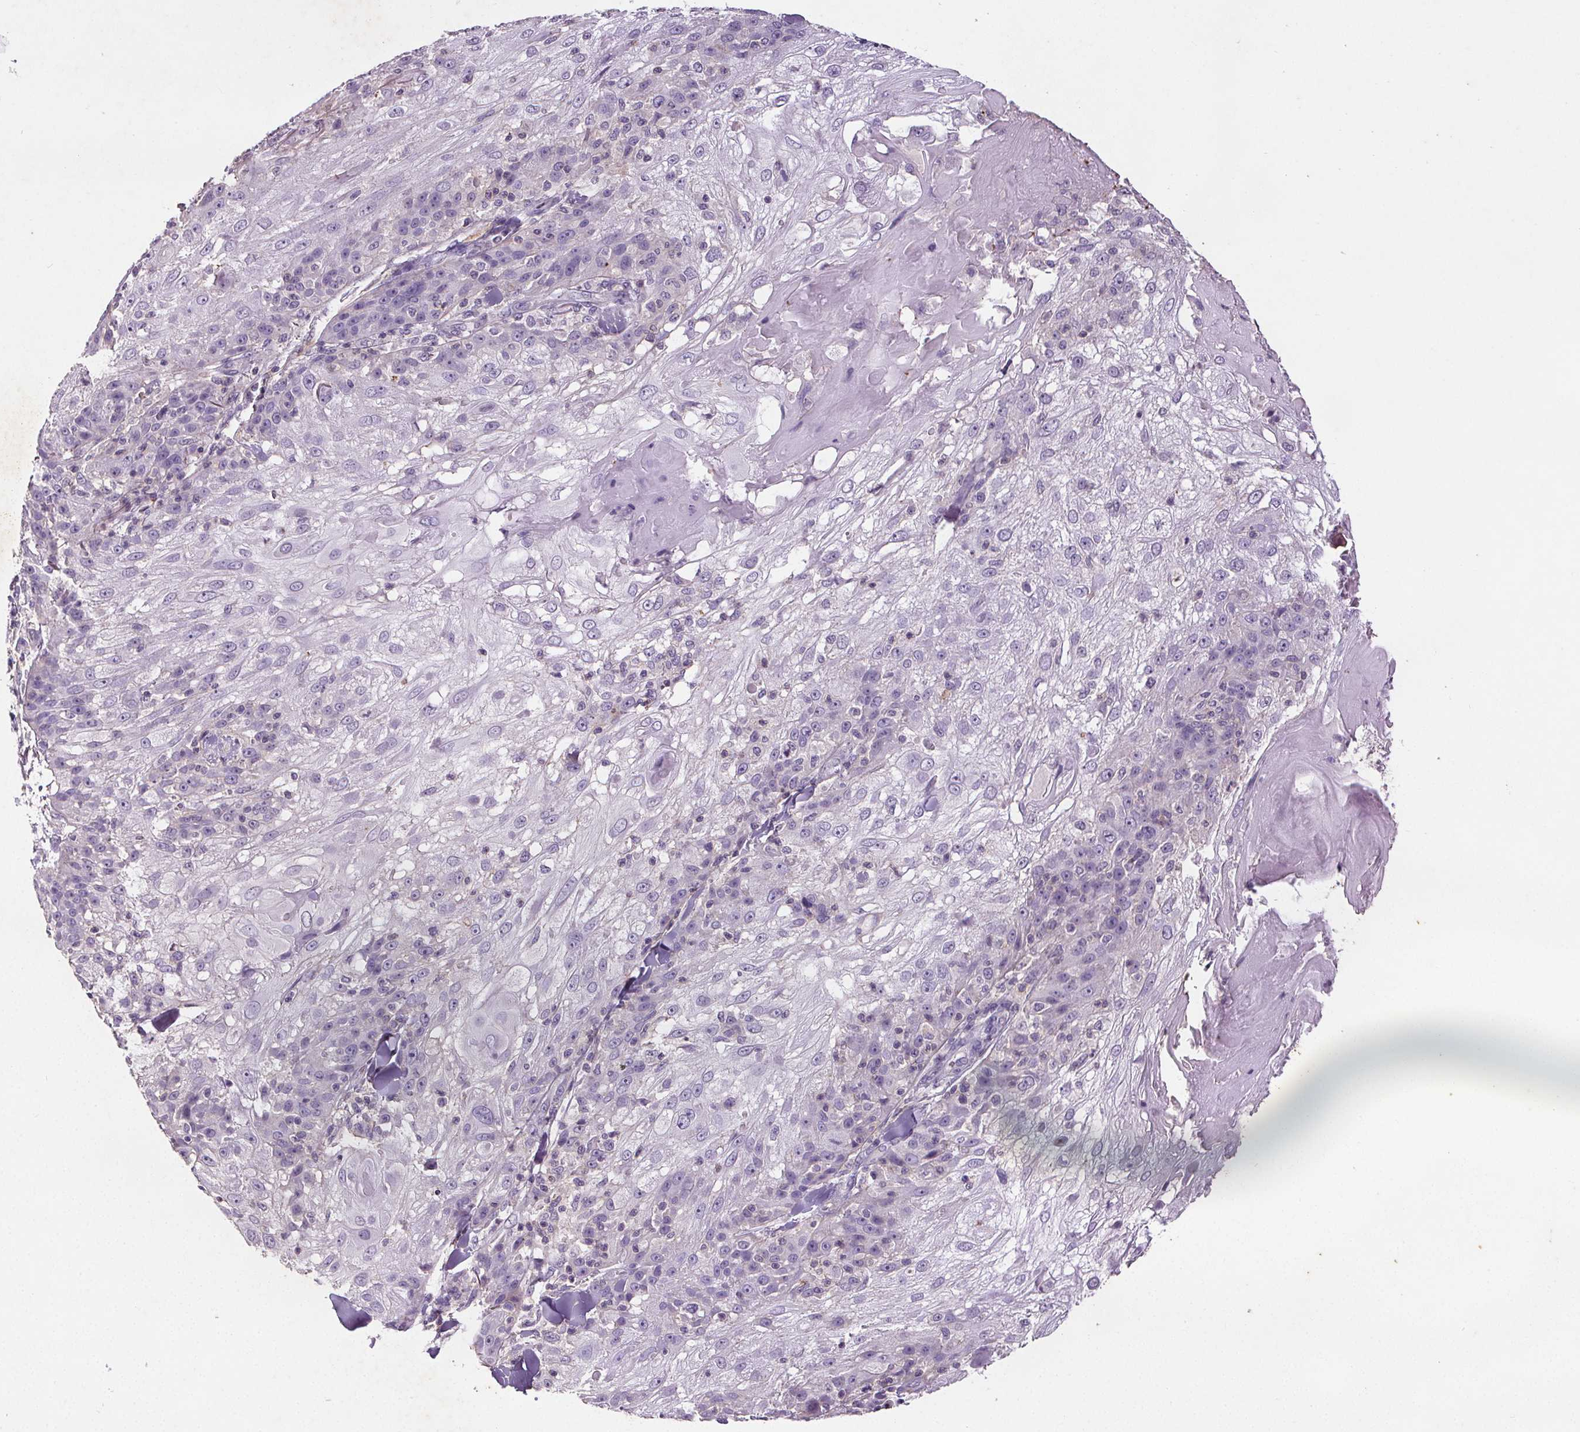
{"staining": {"intensity": "negative", "quantity": "none", "location": "none"}, "tissue": "skin cancer", "cell_type": "Tumor cells", "image_type": "cancer", "snomed": [{"axis": "morphology", "description": "Normal tissue, NOS"}, {"axis": "morphology", "description": "Squamous cell carcinoma, NOS"}, {"axis": "topography", "description": "Skin"}], "caption": "Tumor cells are negative for protein expression in human skin cancer (squamous cell carcinoma).", "gene": "C19orf84", "patient": {"sex": "female", "age": 83}}